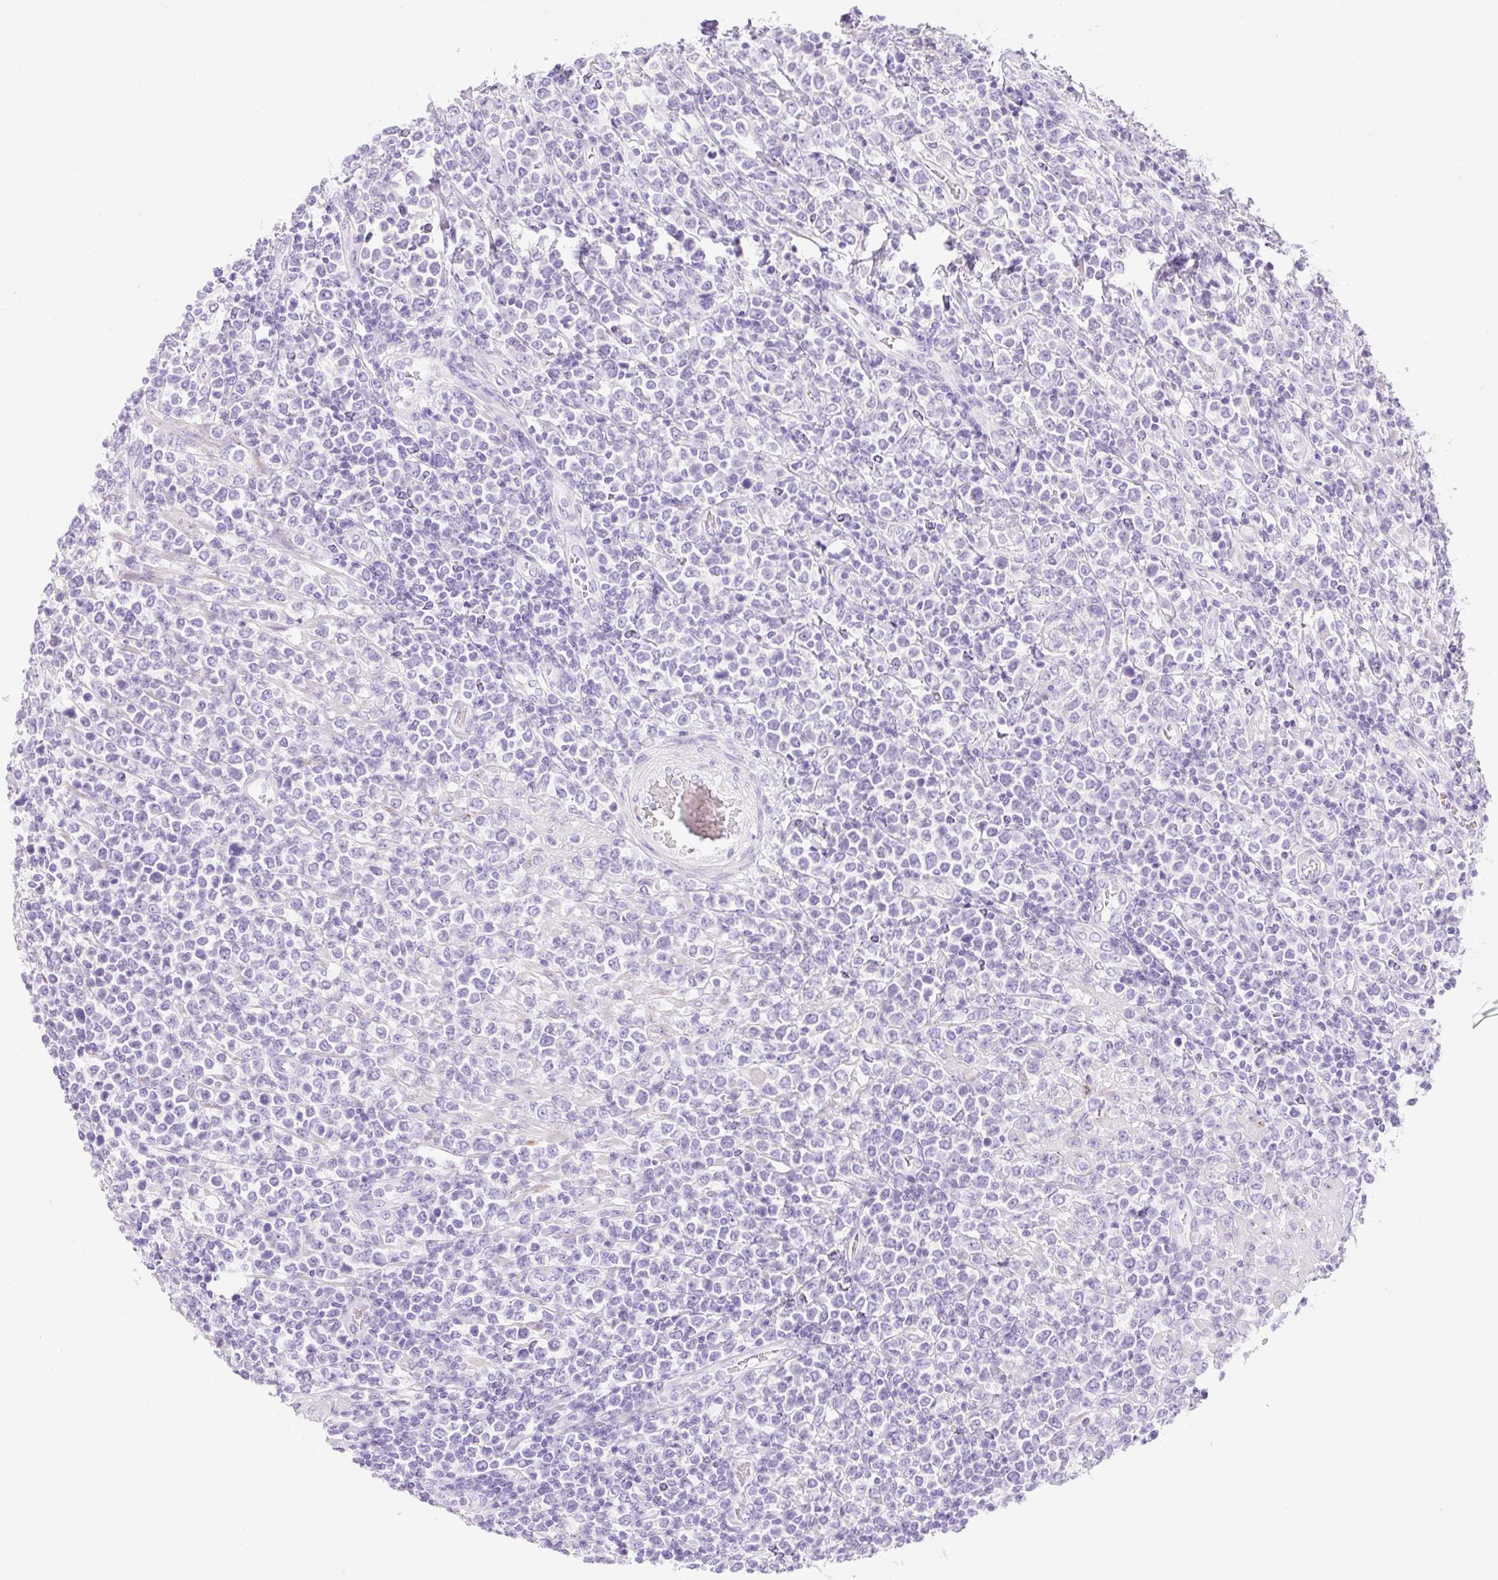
{"staining": {"intensity": "negative", "quantity": "none", "location": "none"}, "tissue": "lymphoma", "cell_type": "Tumor cells", "image_type": "cancer", "snomed": [{"axis": "morphology", "description": "Malignant lymphoma, non-Hodgkin's type, High grade"}, {"axis": "topography", "description": "Soft tissue"}], "caption": "An immunohistochemistry image of high-grade malignant lymphoma, non-Hodgkin's type is shown. There is no staining in tumor cells of high-grade malignant lymphoma, non-Hodgkin's type.", "gene": "ZNF121", "patient": {"sex": "female", "age": 56}}